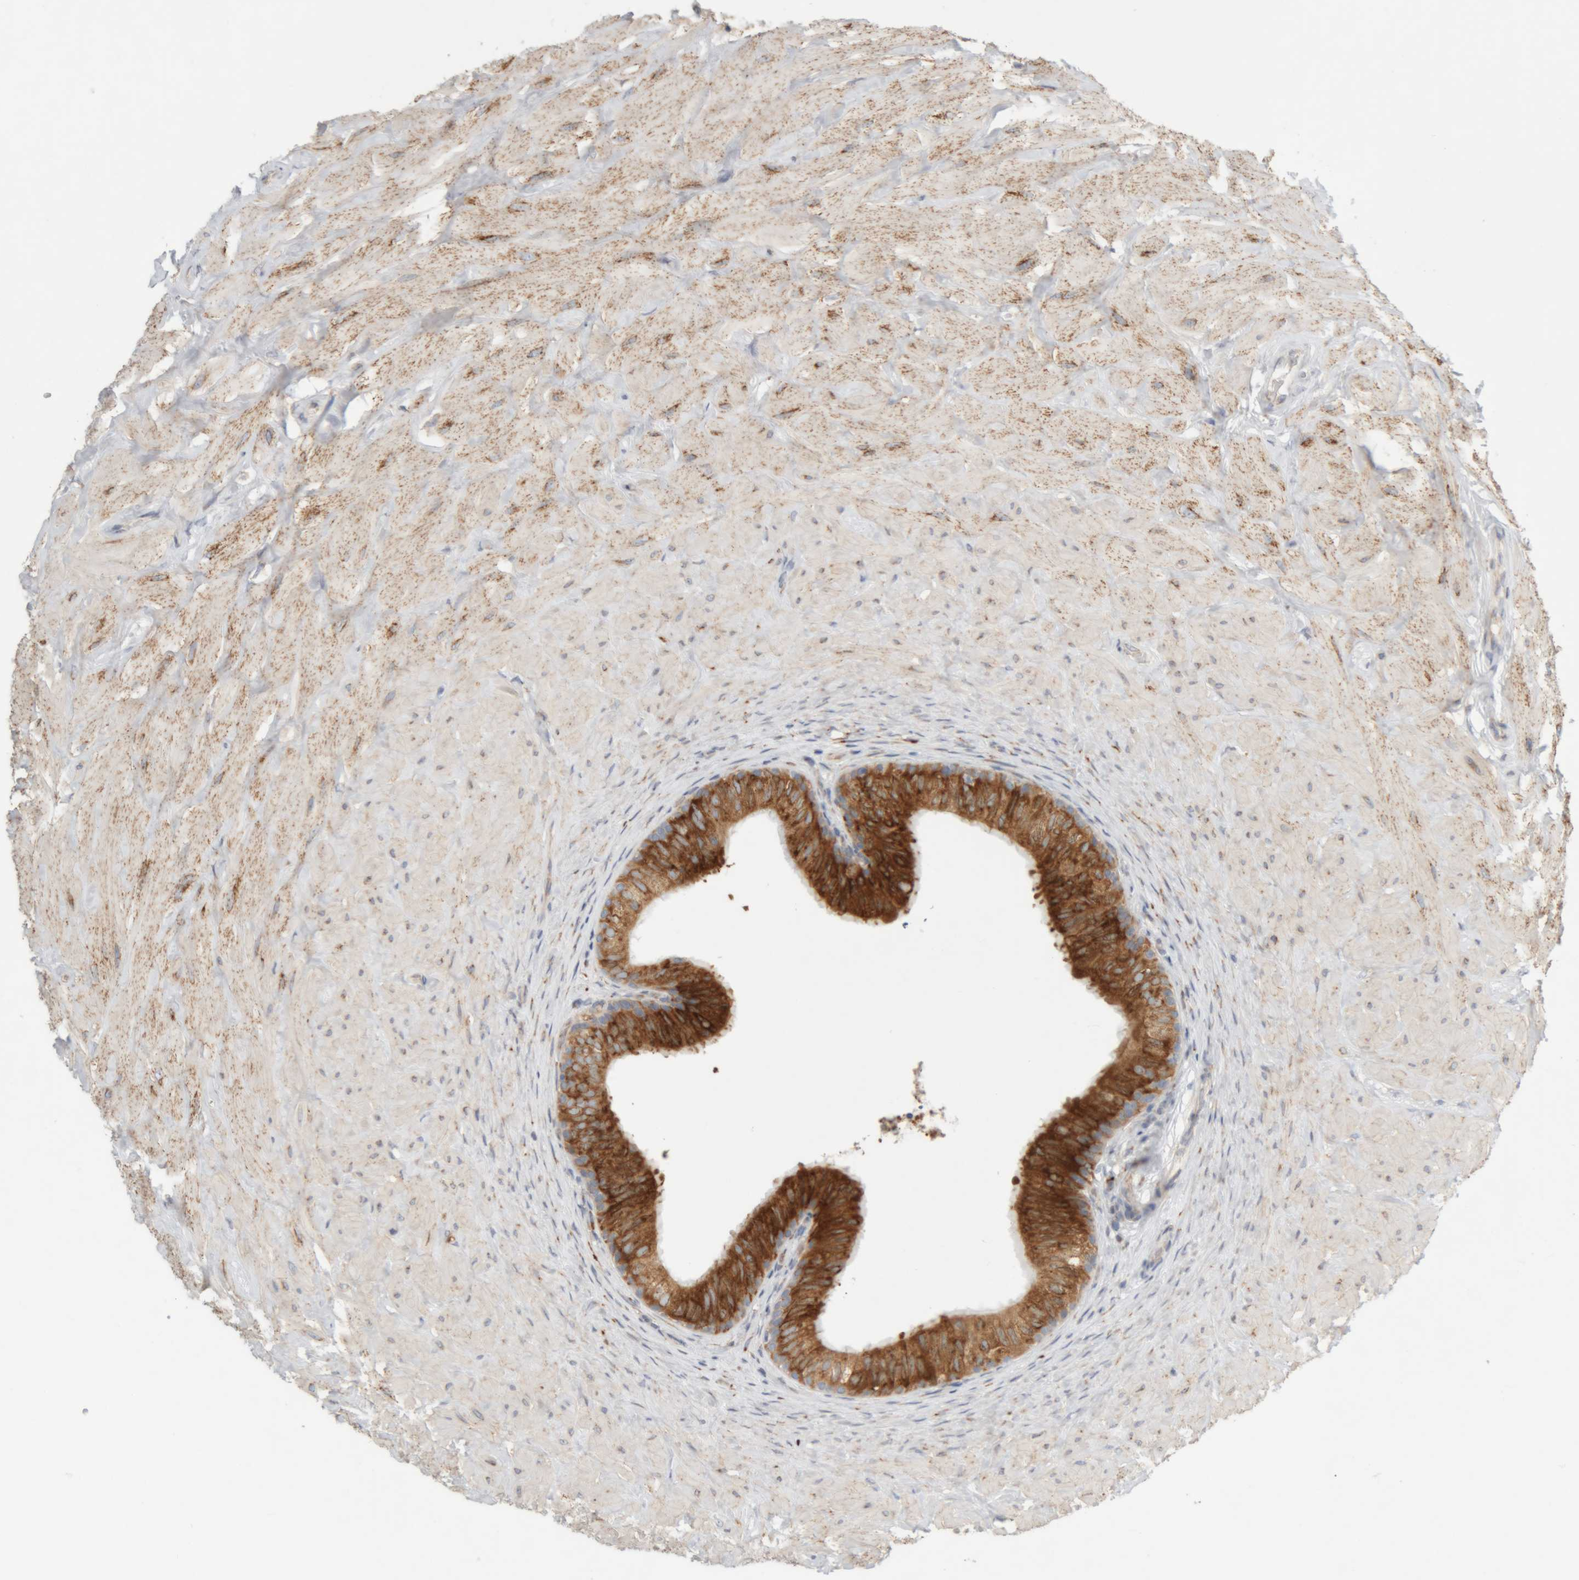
{"staining": {"intensity": "strong", "quantity": ">75%", "location": "cytoplasmic/membranous"}, "tissue": "epididymis", "cell_type": "Glandular cells", "image_type": "normal", "snomed": [{"axis": "morphology", "description": "Normal tissue, NOS"}, {"axis": "topography", "description": "Soft tissue"}, {"axis": "topography", "description": "Epididymis"}], "caption": "Glandular cells exhibit strong cytoplasmic/membranous expression in about >75% of cells in benign epididymis.", "gene": "RPN2", "patient": {"sex": "male", "age": 26}}